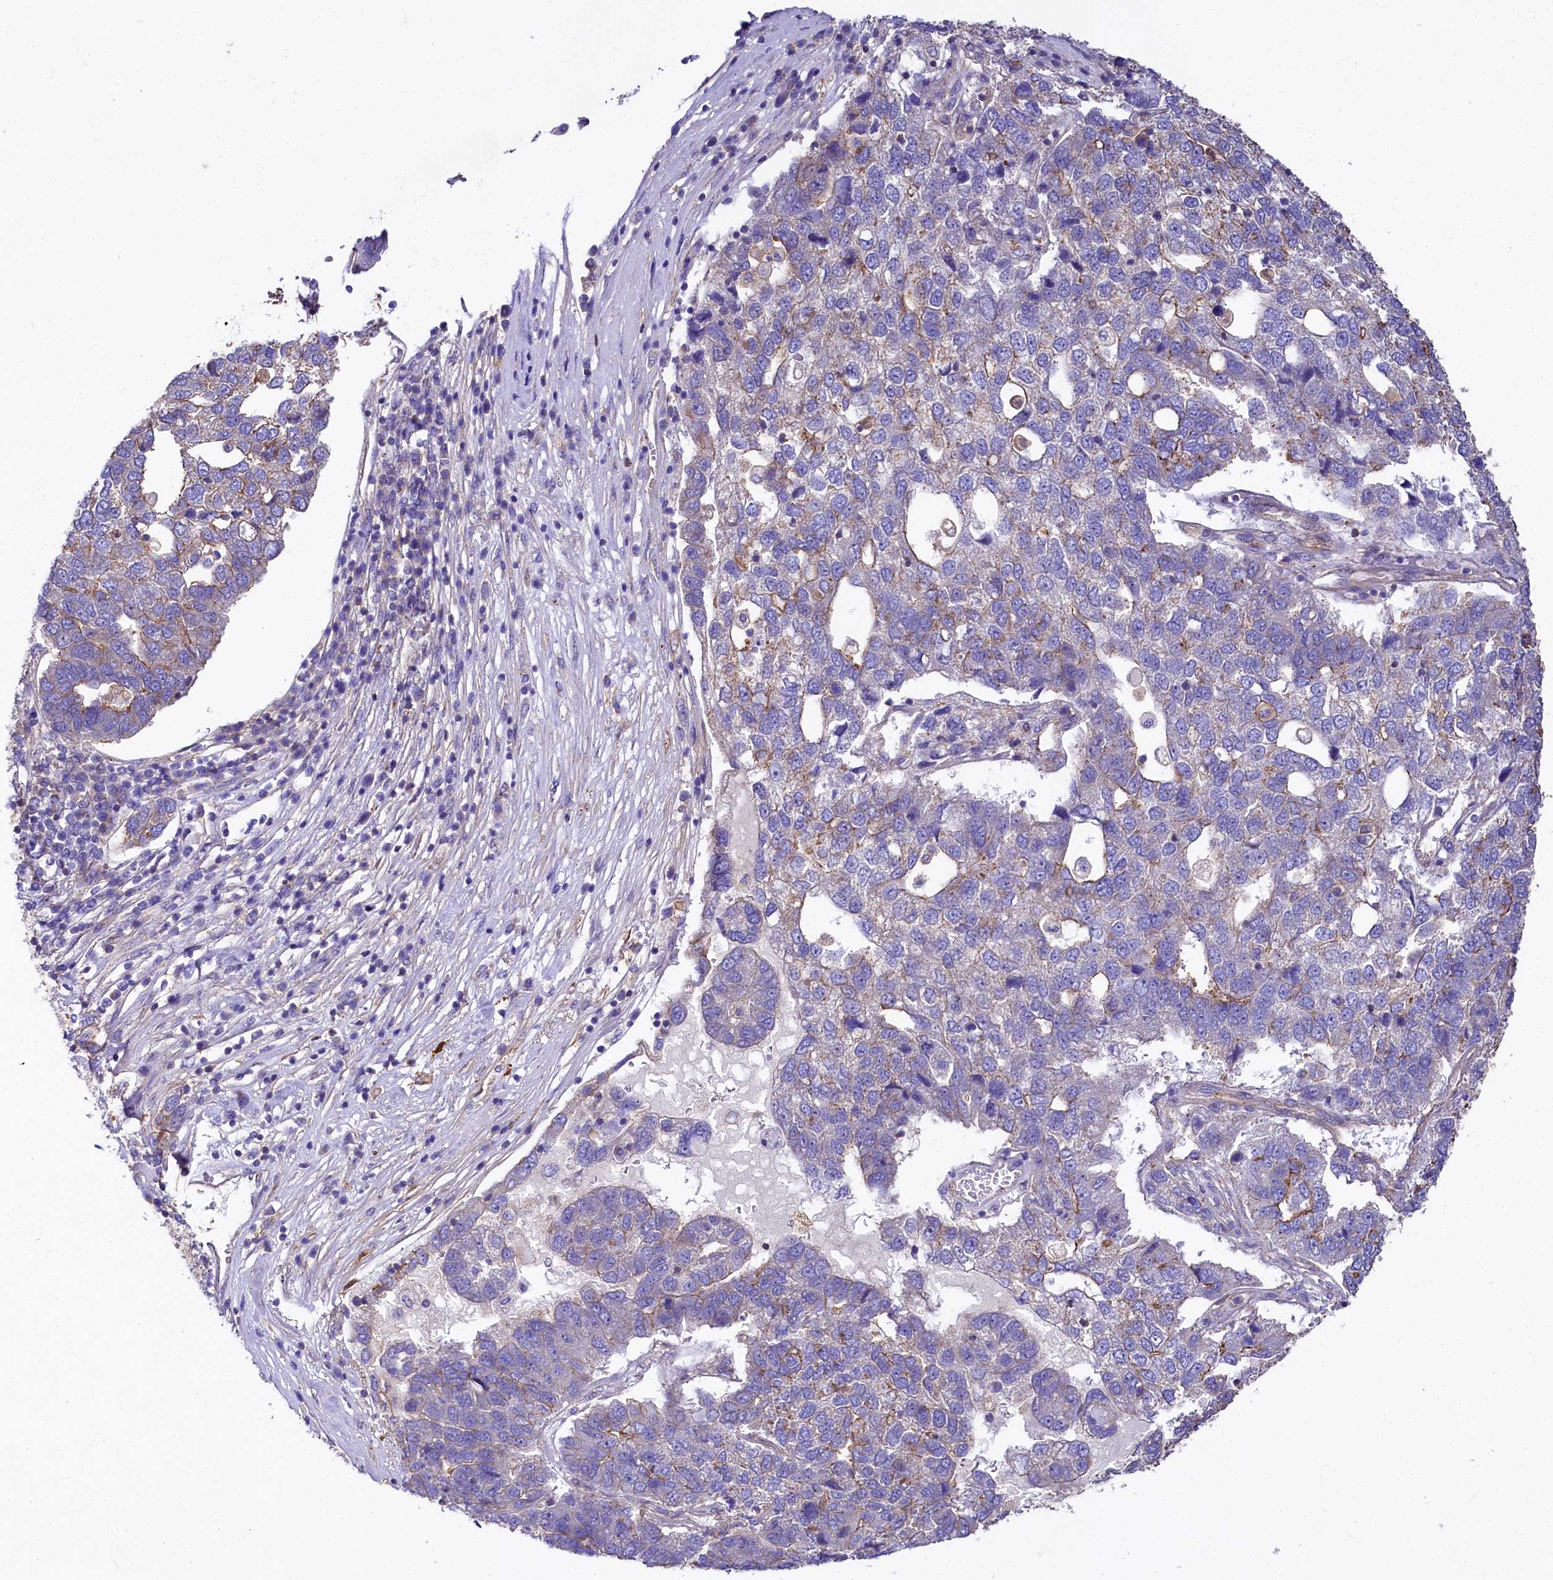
{"staining": {"intensity": "weak", "quantity": "<25%", "location": "cytoplasmic/membranous"}, "tissue": "pancreatic cancer", "cell_type": "Tumor cells", "image_type": "cancer", "snomed": [{"axis": "morphology", "description": "Adenocarcinoma, NOS"}, {"axis": "topography", "description": "Pancreas"}], "caption": "Immunohistochemical staining of pancreatic adenocarcinoma shows no significant expression in tumor cells. (DAB (3,3'-diaminobenzidine) IHC with hematoxylin counter stain).", "gene": "FCHSD2", "patient": {"sex": "female", "age": 61}}